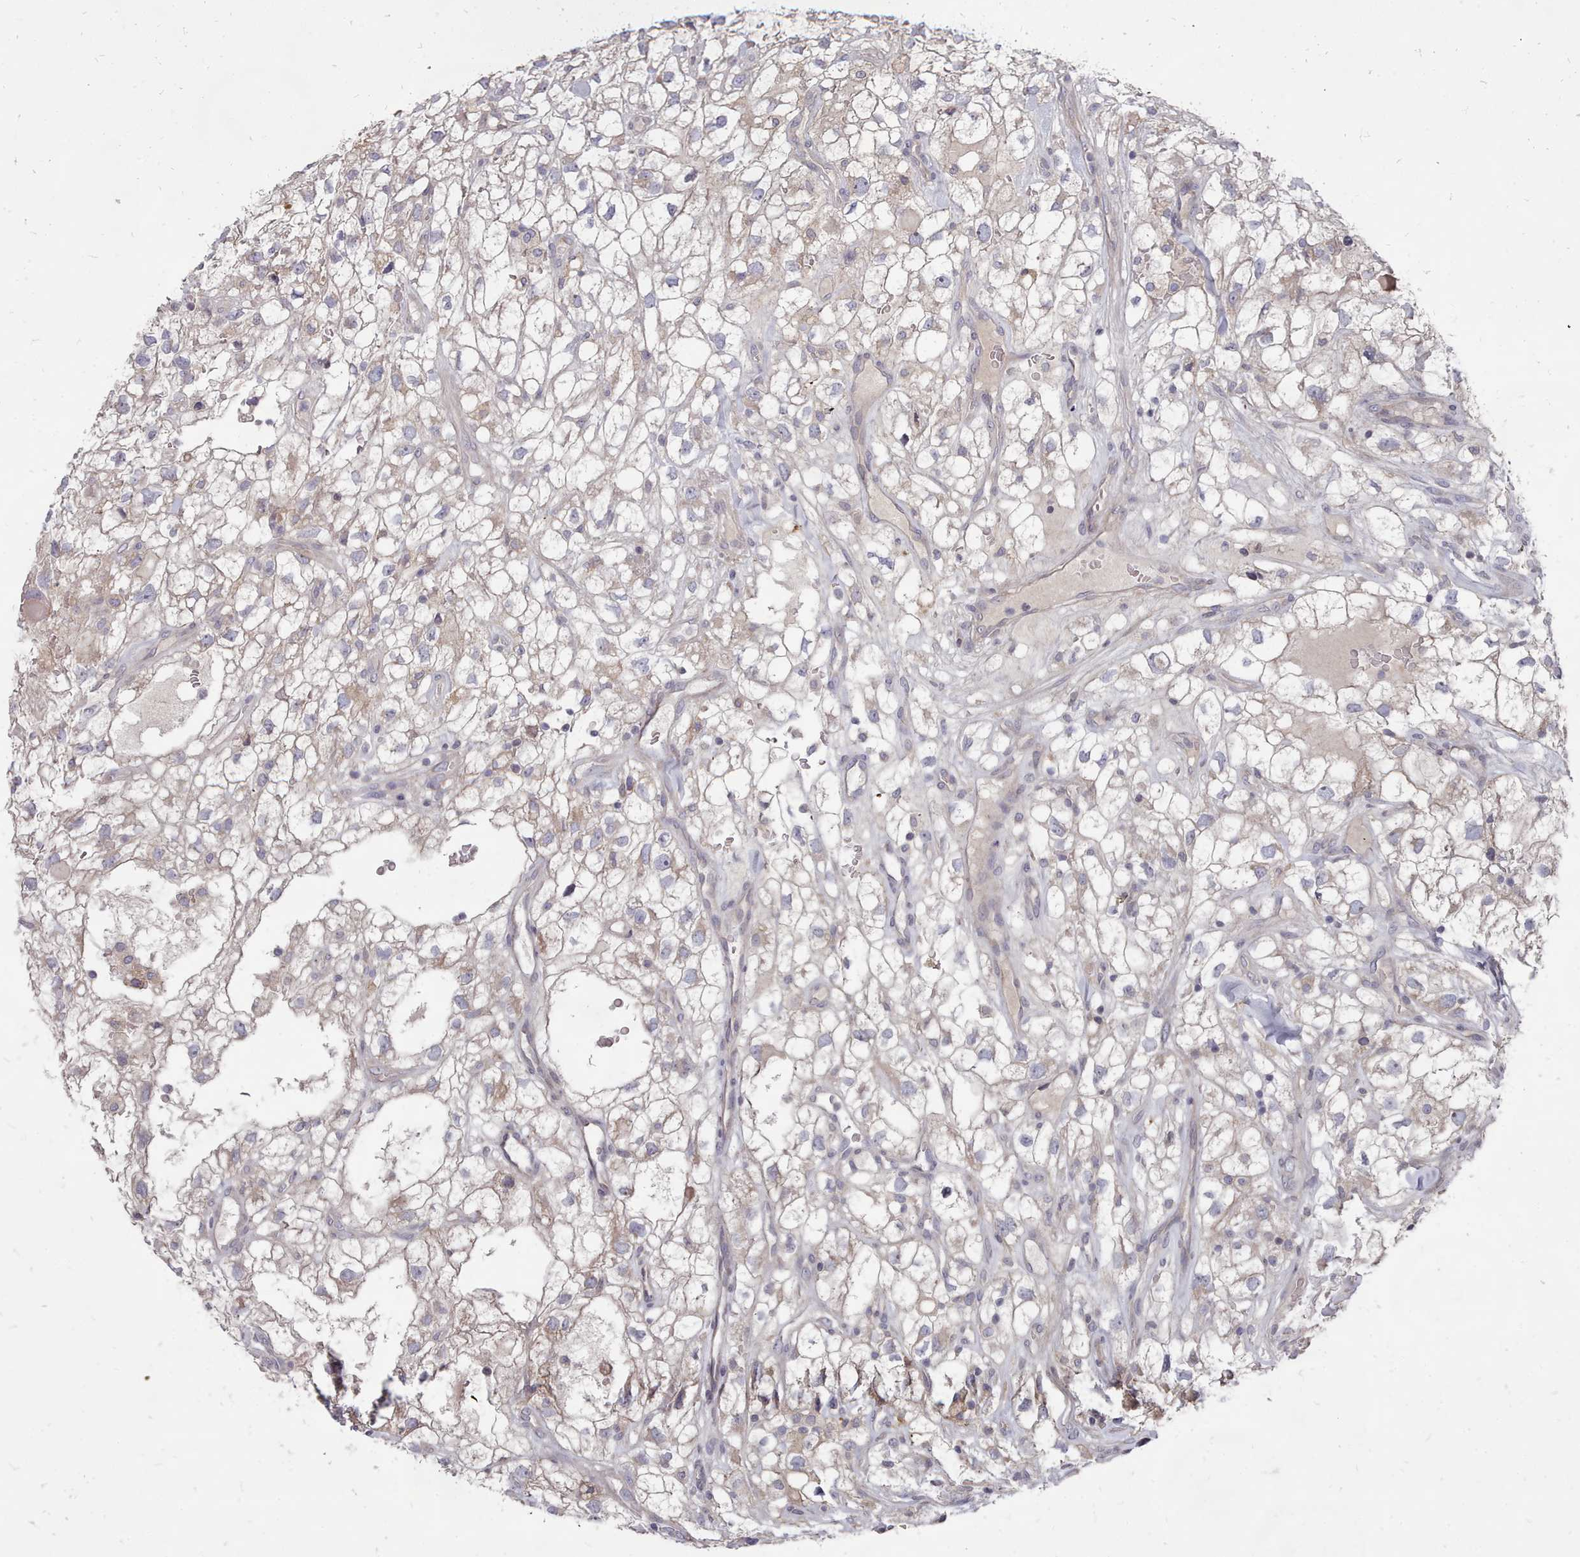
{"staining": {"intensity": "weak", "quantity": "<25%", "location": "cytoplasmic/membranous"}, "tissue": "renal cancer", "cell_type": "Tumor cells", "image_type": "cancer", "snomed": [{"axis": "morphology", "description": "Adenocarcinoma, NOS"}, {"axis": "topography", "description": "Kidney"}], "caption": "Tumor cells are negative for brown protein staining in adenocarcinoma (renal).", "gene": "ACKR3", "patient": {"sex": "male", "age": 59}}